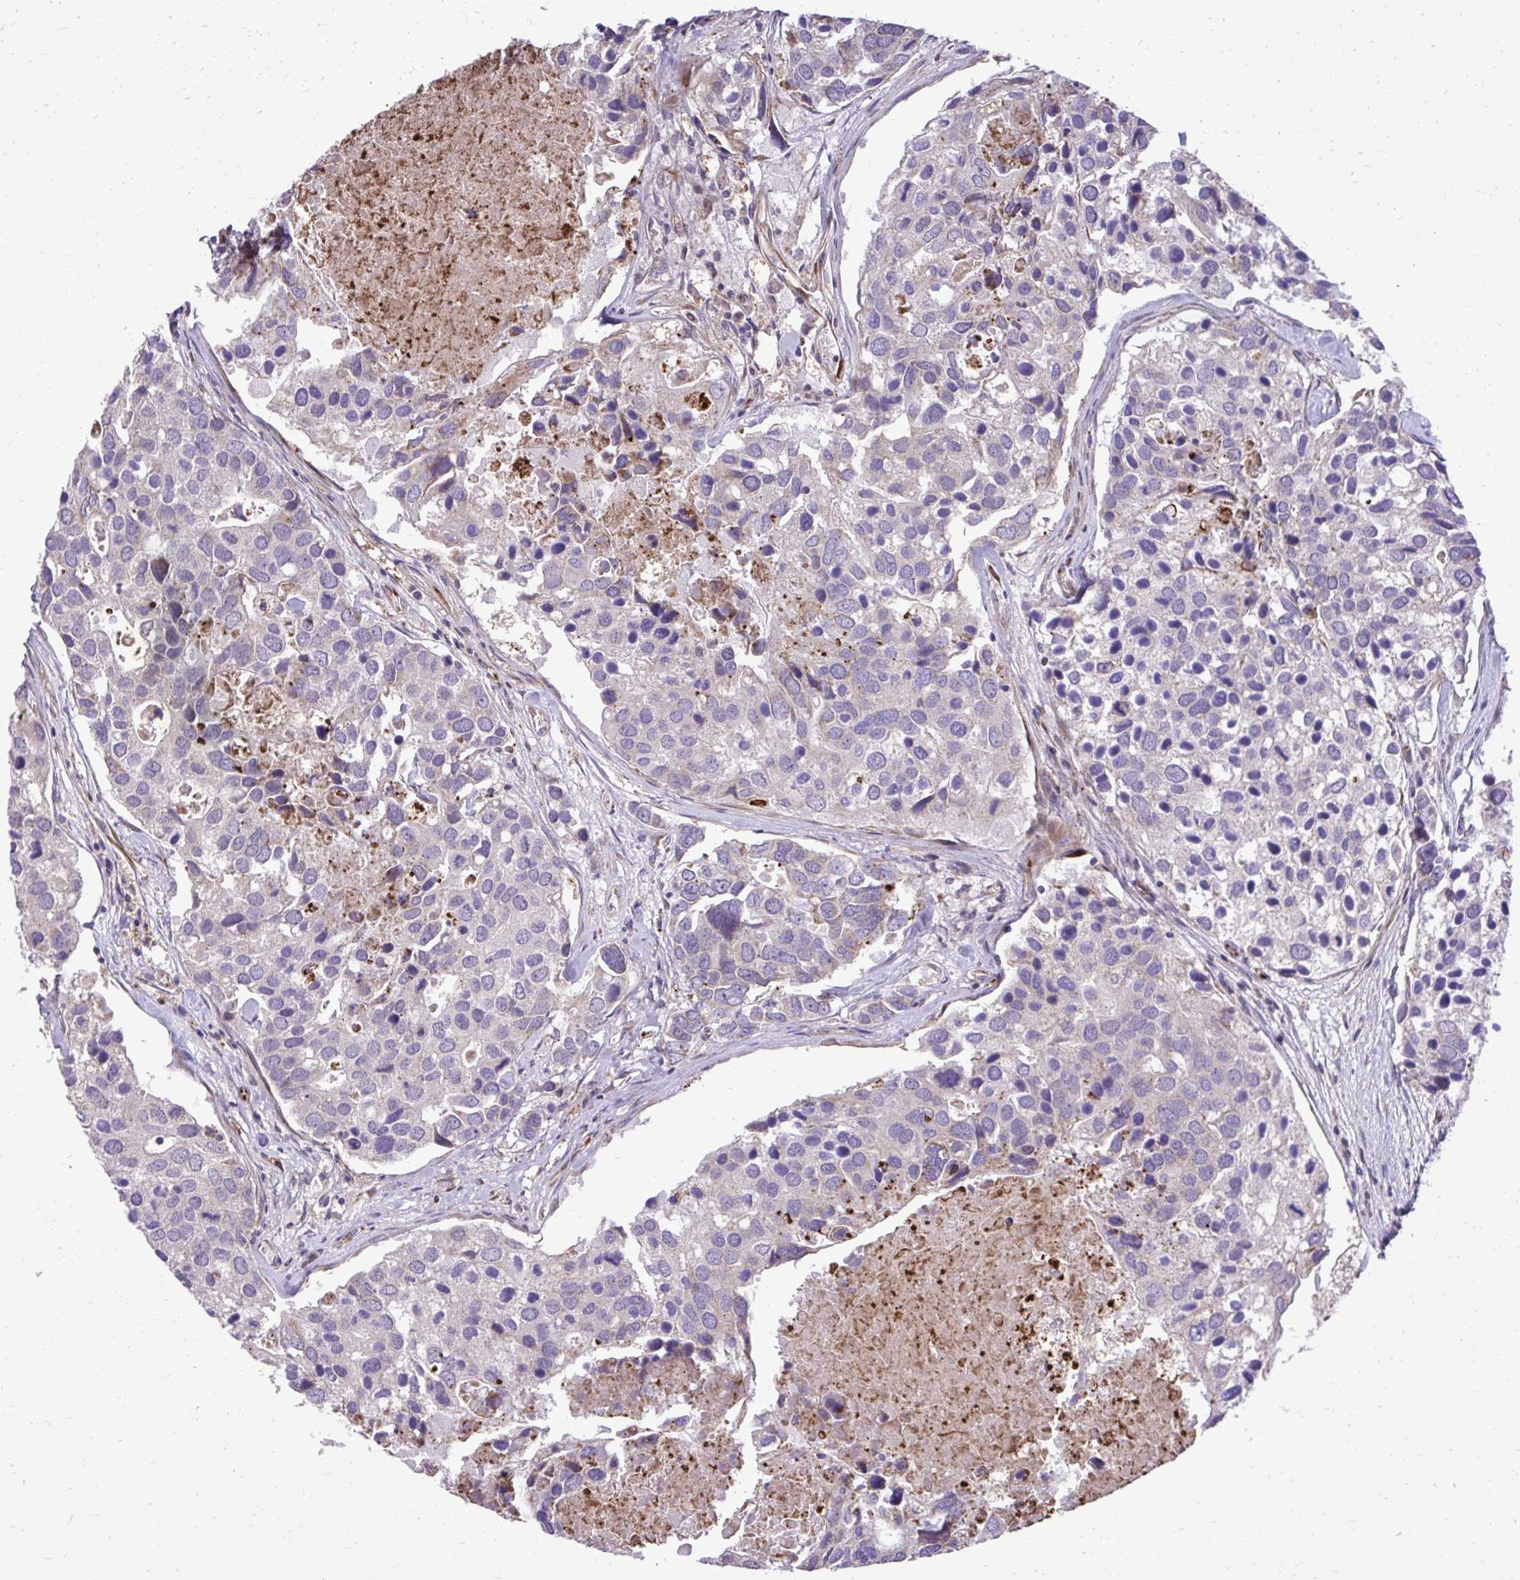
{"staining": {"intensity": "negative", "quantity": "none", "location": "none"}, "tissue": "breast cancer", "cell_type": "Tumor cells", "image_type": "cancer", "snomed": [{"axis": "morphology", "description": "Duct carcinoma"}, {"axis": "topography", "description": "Breast"}], "caption": "The micrograph exhibits no significant expression in tumor cells of breast cancer (invasive ductal carcinoma).", "gene": "ABCC3", "patient": {"sex": "female", "age": 83}}